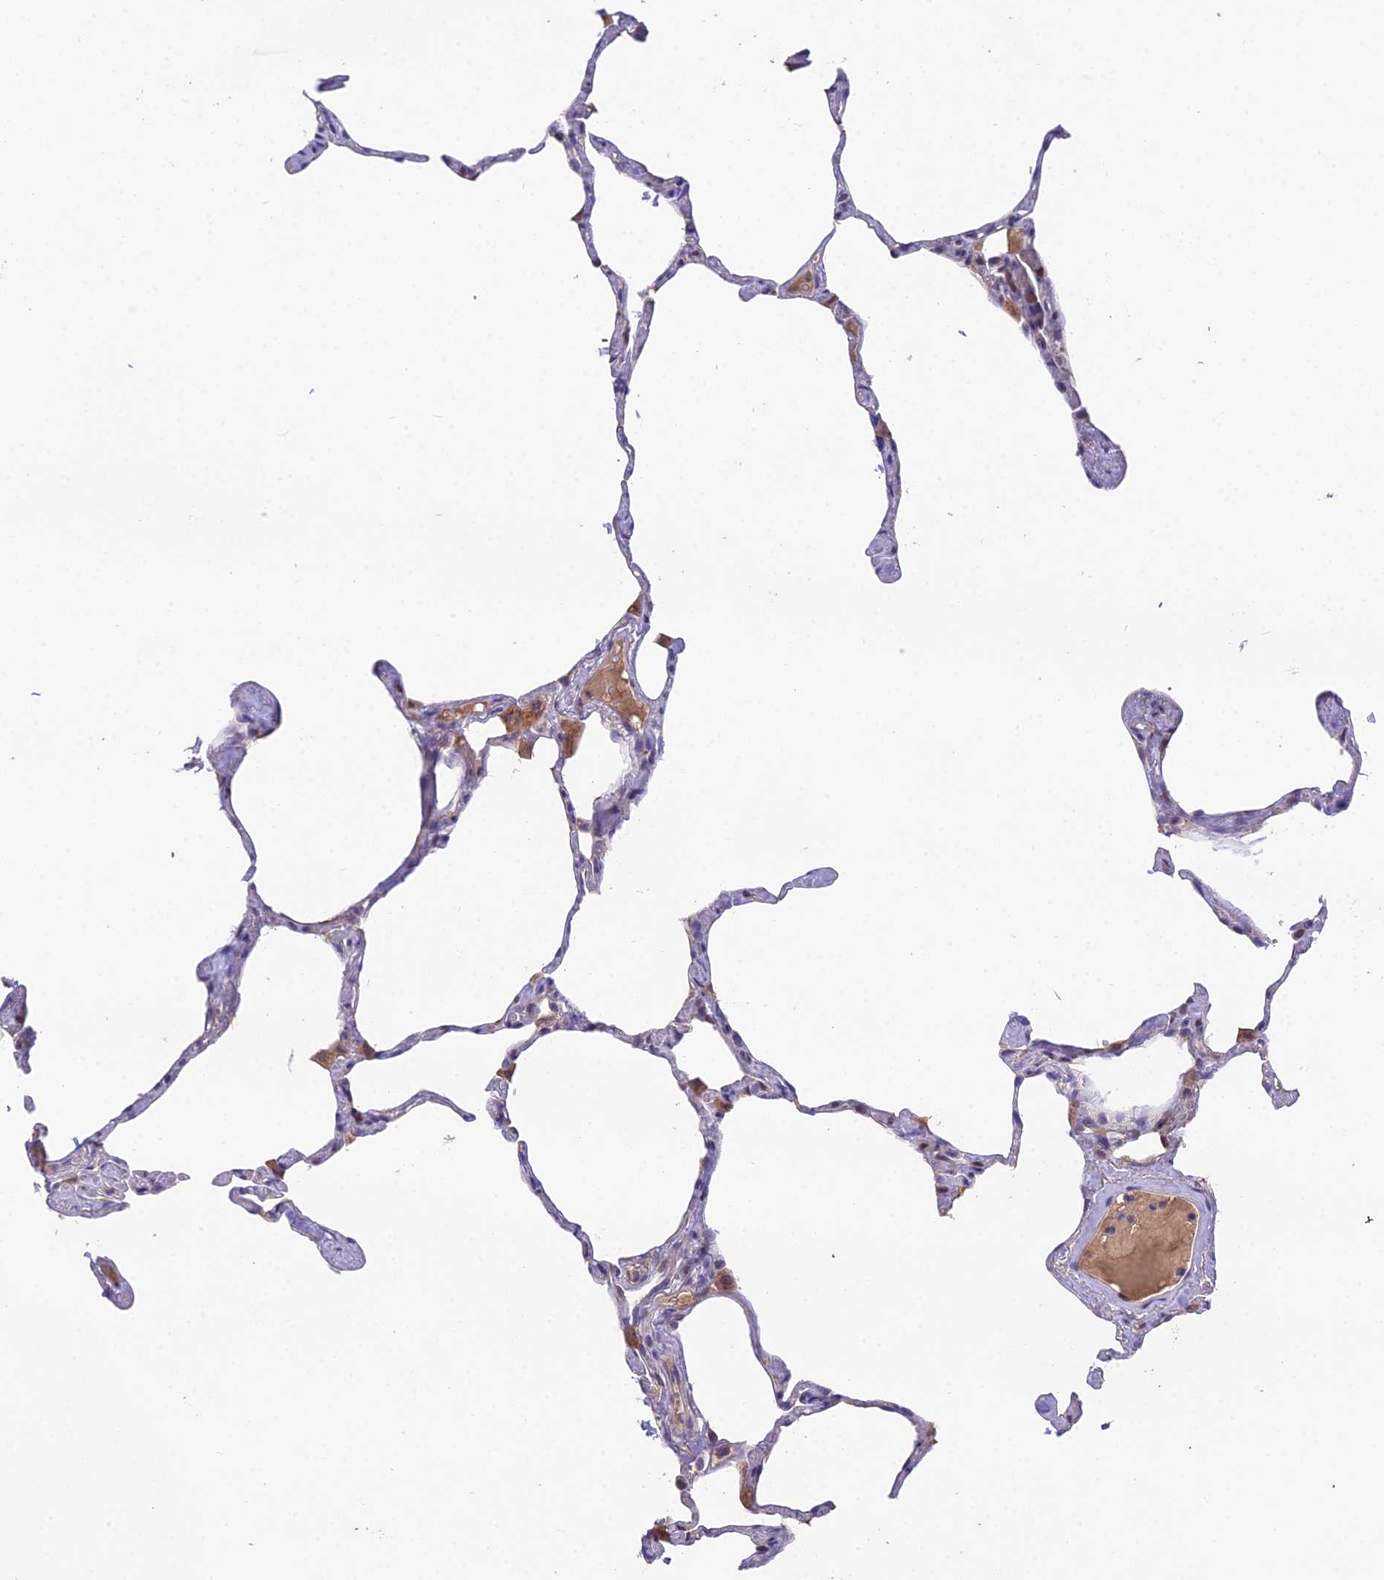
{"staining": {"intensity": "negative", "quantity": "none", "location": "none"}, "tissue": "lung", "cell_type": "Alveolar cells", "image_type": "normal", "snomed": [{"axis": "morphology", "description": "Normal tissue, NOS"}, {"axis": "topography", "description": "Lung"}], "caption": "This is a image of IHC staining of normal lung, which shows no staining in alveolar cells.", "gene": "PUS10", "patient": {"sex": "male", "age": 65}}